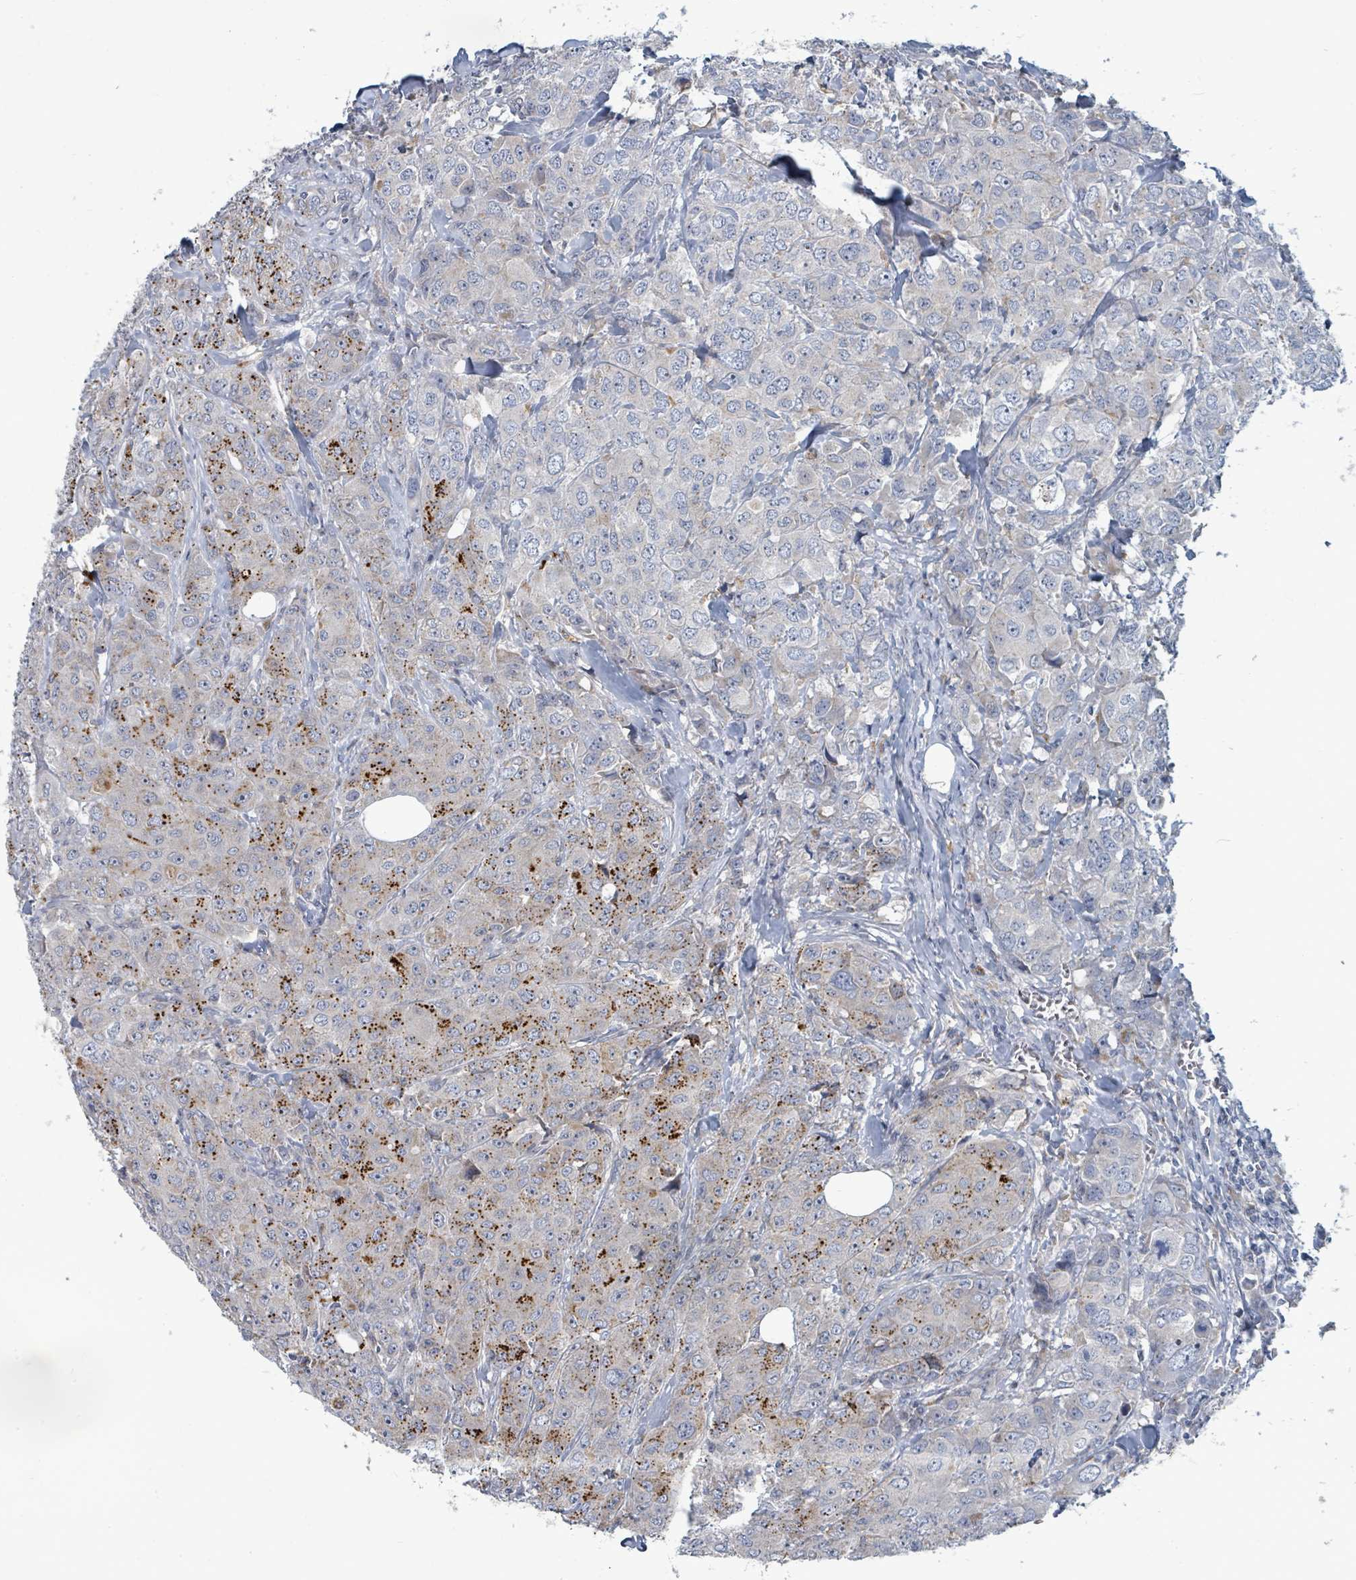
{"staining": {"intensity": "strong", "quantity": "25%-75%", "location": "cytoplasmic/membranous"}, "tissue": "breast cancer", "cell_type": "Tumor cells", "image_type": "cancer", "snomed": [{"axis": "morphology", "description": "Duct carcinoma"}, {"axis": "topography", "description": "Breast"}], "caption": "Breast cancer stained with a protein marker reveals strong staining in tumor cells.", "gene": "TRDMT1", "patient": {"sex": "female", "age": 43}}